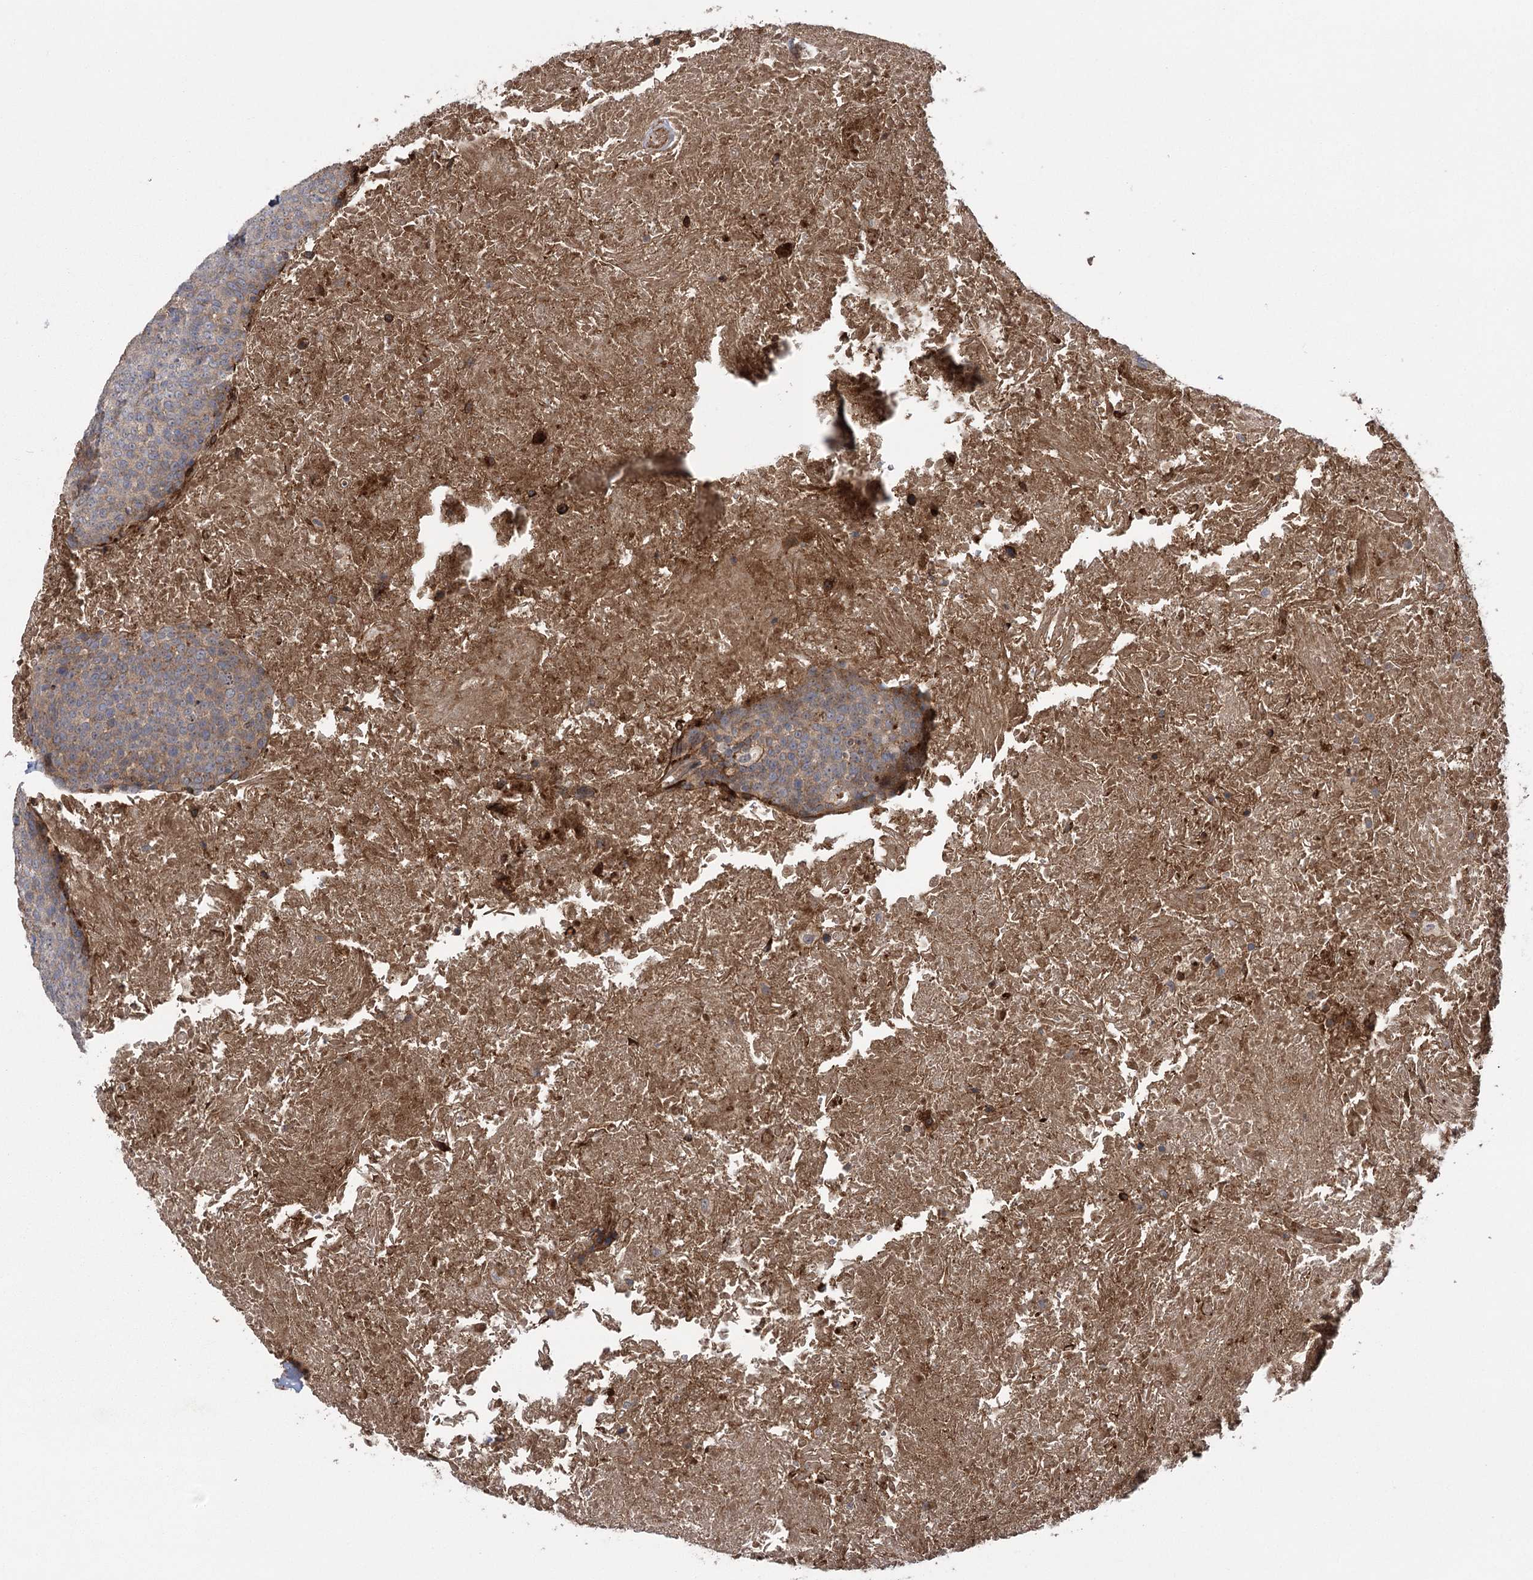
{"staining": {"intensity": "moderate", "quantity": "25%-75%", "location": "cytoplasmic/membranous"}, "tissue": "head and neck cancer", "cell_type": "Tumor cells", "image_type": "cancer", "snomed": [{"axis": "morphology", "description": "Squamous cell carcinoma, NOS"}, {"axis": "morphology", "description": "Squamous cell carcinoma, metastatic, NOS"}, {"axis": "topography", "description": "Lymph node"}, {"axis": "topography", "description": "Head-Neck"}], "caption": "High-magnification brightfield microscopy of head and neck metastatic squamous cell carcinoma stained with DAB (3,3'-diaminobenzidine) (brown) and counterstained with hematoxylin (blue). tumor cells exhibit moderate cytoplasmic/membranous positivity is identified in about25%-75% of cells.", "gene": "KCNN2", "patient": {"sex": "male", "age": 62}}